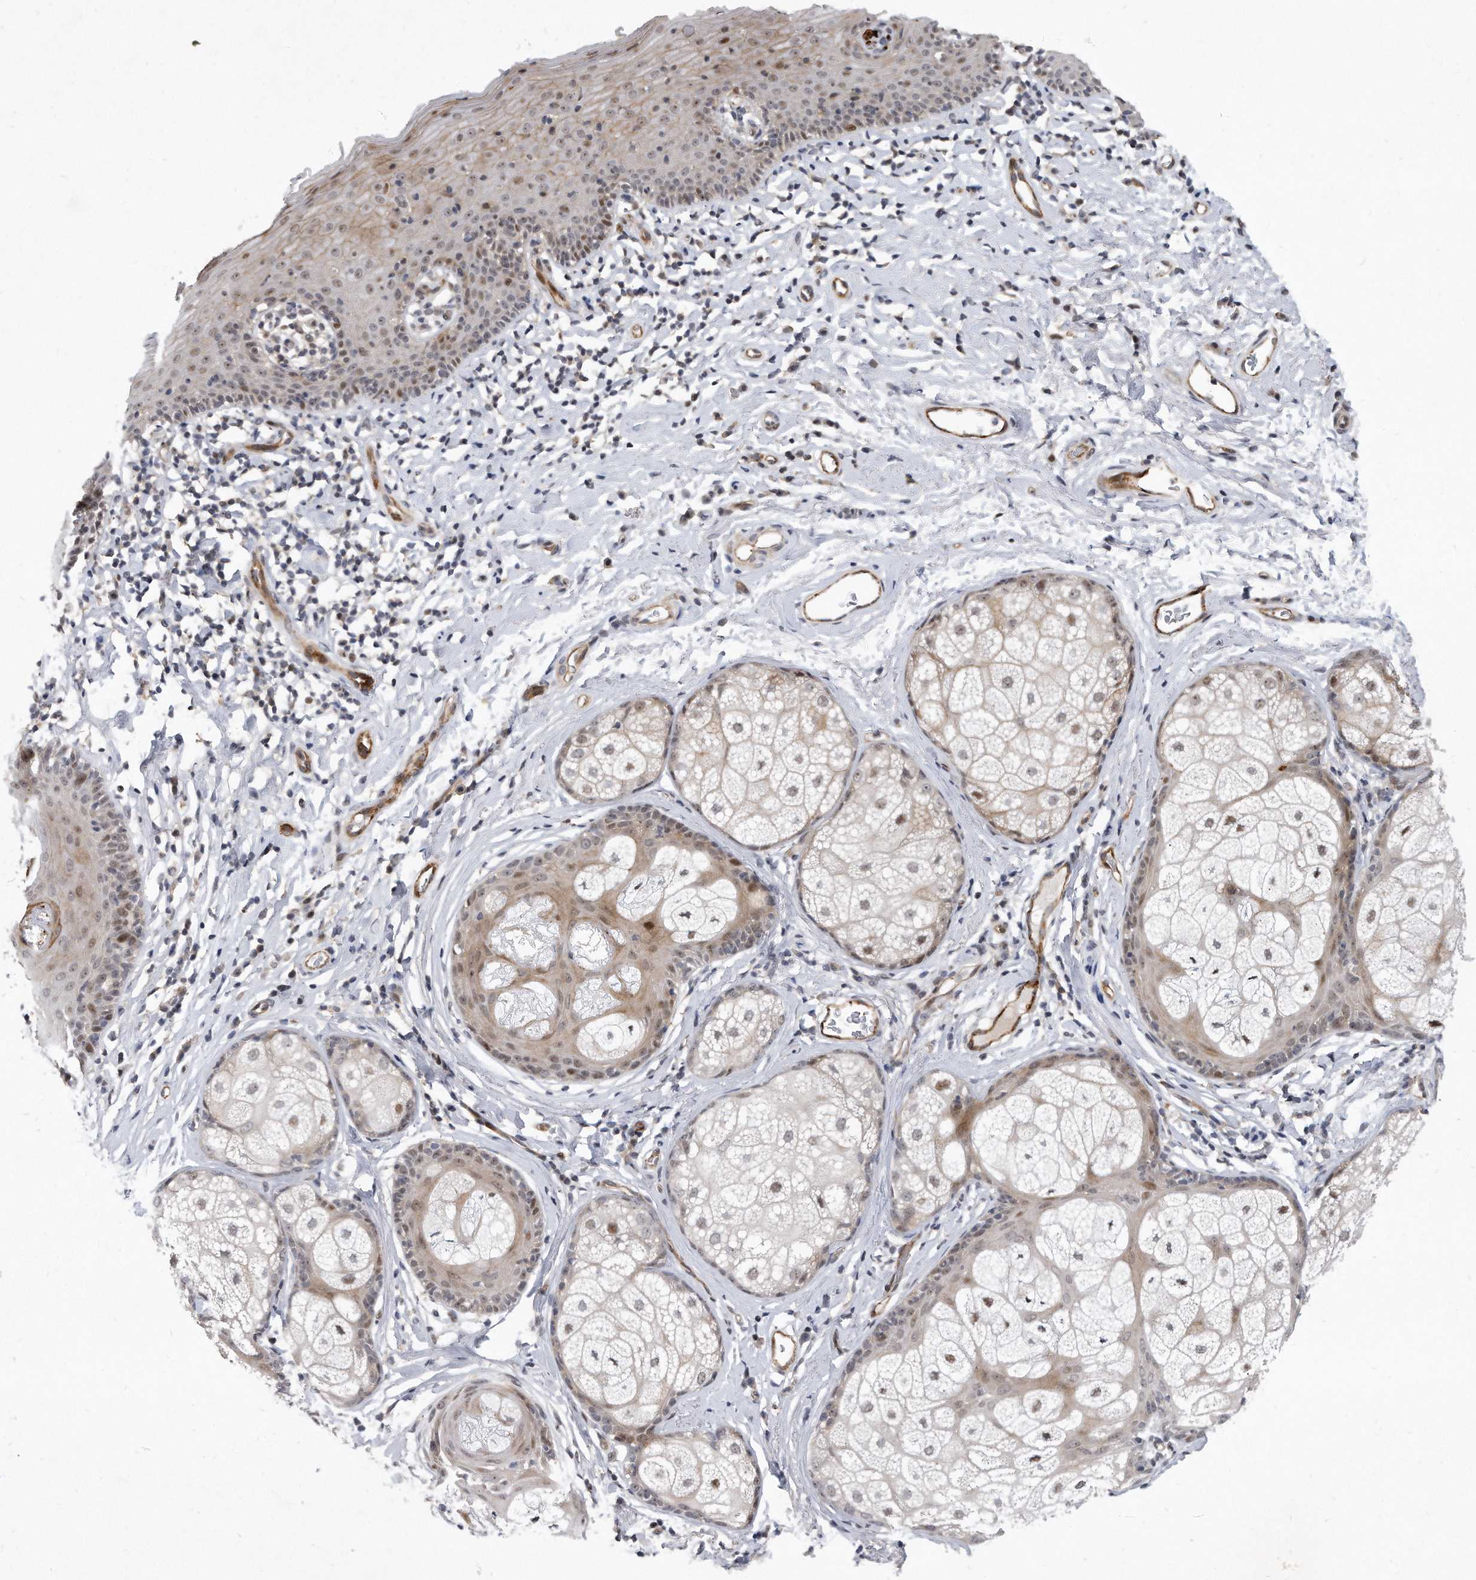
{"staining": {"intensity": "moderate", "quantity": "25%-75%", "location": "cytoplasmic/membranous,nuclear"}, "tissue": "skin", "cell_type": "Epidermal cells", "image_type": "normal", "snomed": [{"axis": "morphology", "description": "Normal tissue, NOS"}, {"axis": "topography", "description": "Vulva"}], "caption": "The histopathology image demonstrates a brown stain indicating the presence of a protein in the cytoplasmic/membranous,nuclear of epidermal cells in skin. Using DAB (3,3'-diaminobenzidine) (brown) and hematoxylin (blue) stains, captured at high magnification using brightfield microscopy.", "gene": "PGBD2", "patient": {"sex": "female", "age": 66}}